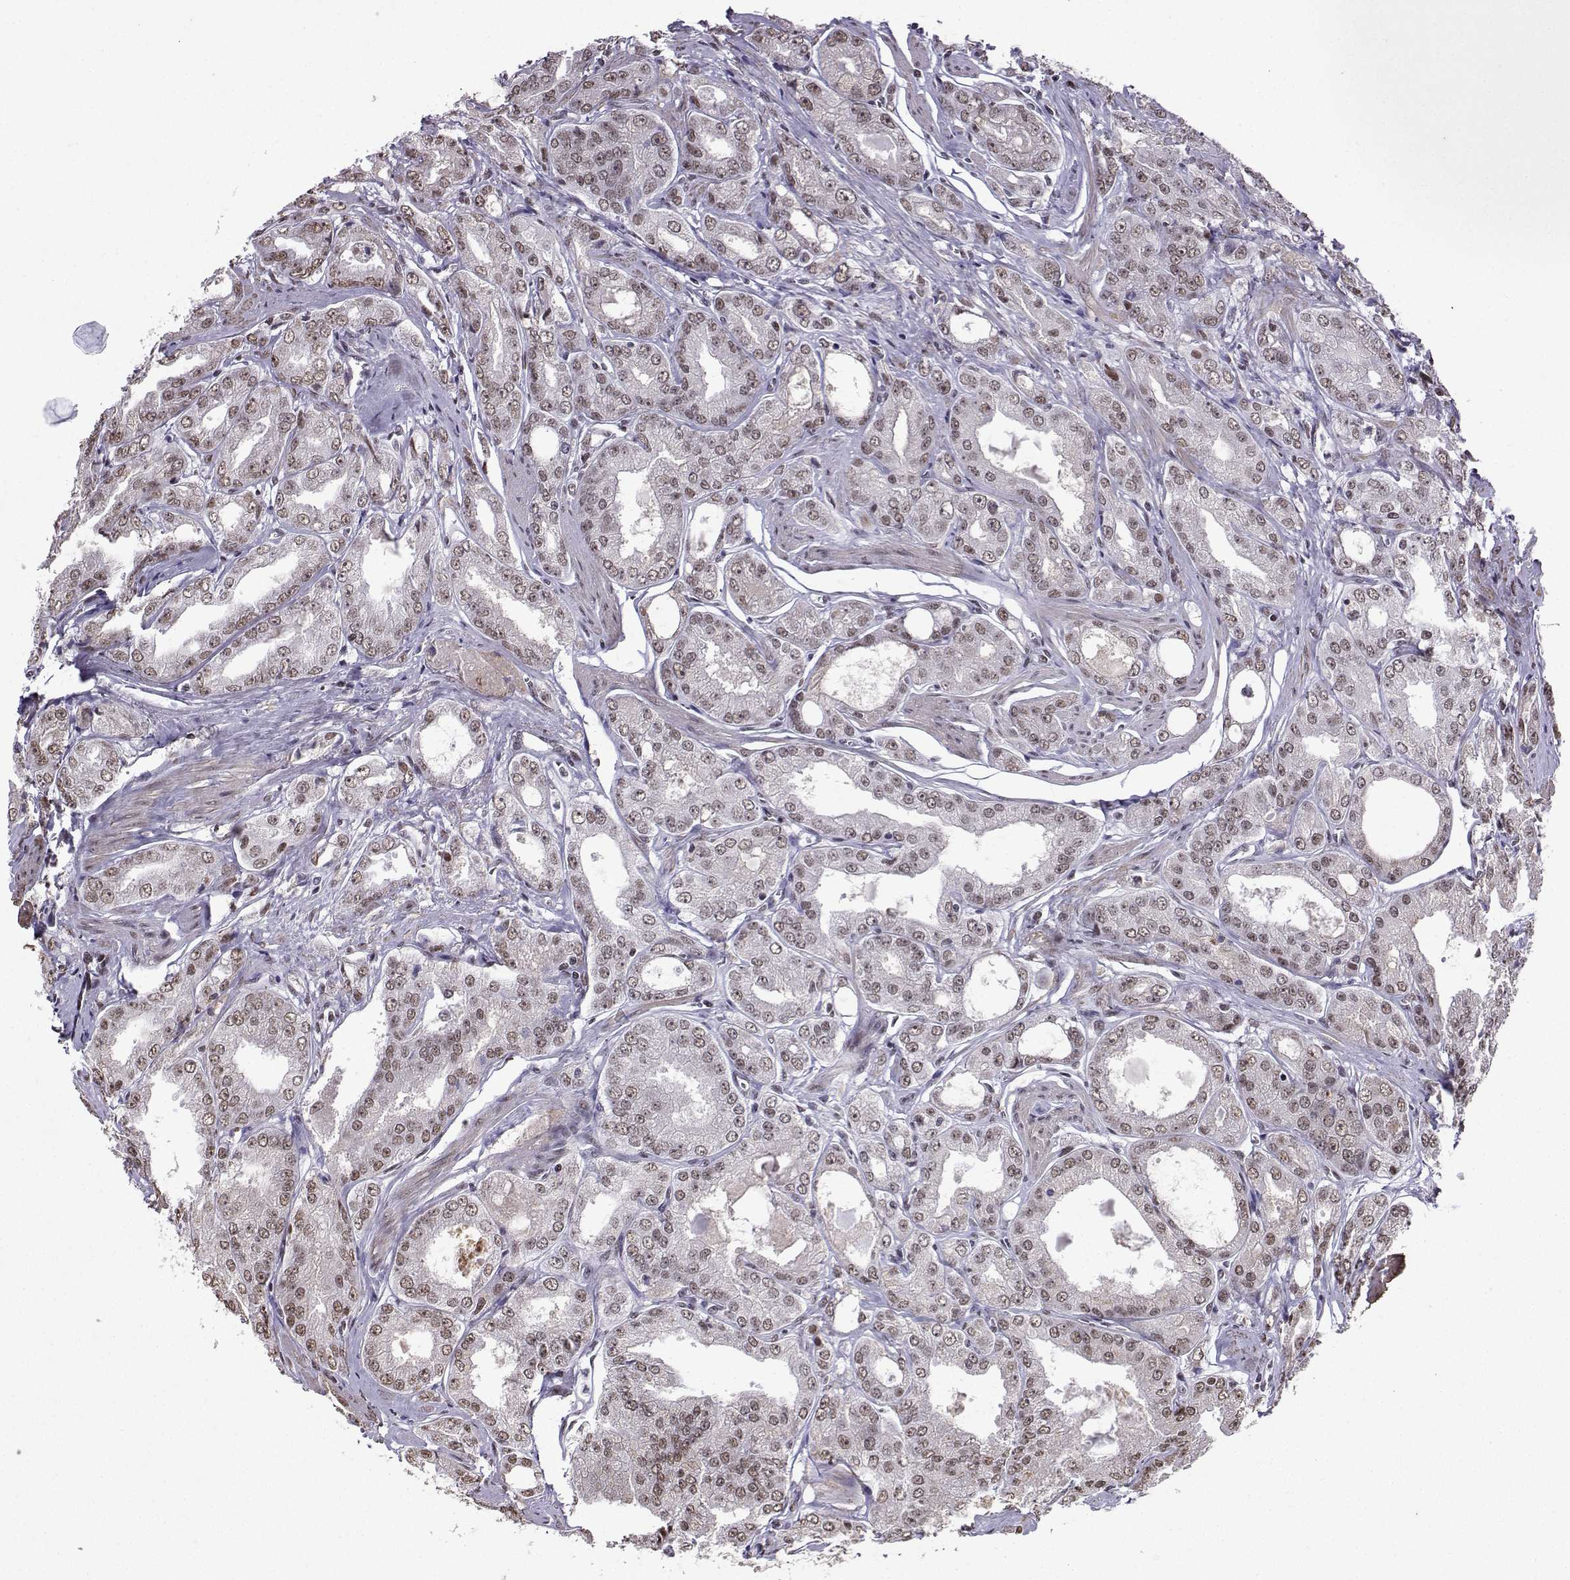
{"staining": {"intensity": "weak", "quantity": ">75%", "location": "nuclear"}, "tissue": "prostate cancer", "cell_type": "Tumor cells", "image_type": "cancer", "snomed": [{"axis": "morphology", "description": "Adenocarcinoma, NOS"}, {"axis": "morphology", "description": "Adenocarcinoma, High grade"}, {"axis": "topography", "description": "Prostate"}], "caption": "About >75% of tumor cells in human prostate high-grade adenocarcinoma exhibit weak nuclear protein expression as visualized by brown immunohistochemical staining.", "gene": "CCNK", "patient": {"sex": "male", "age": 70}}